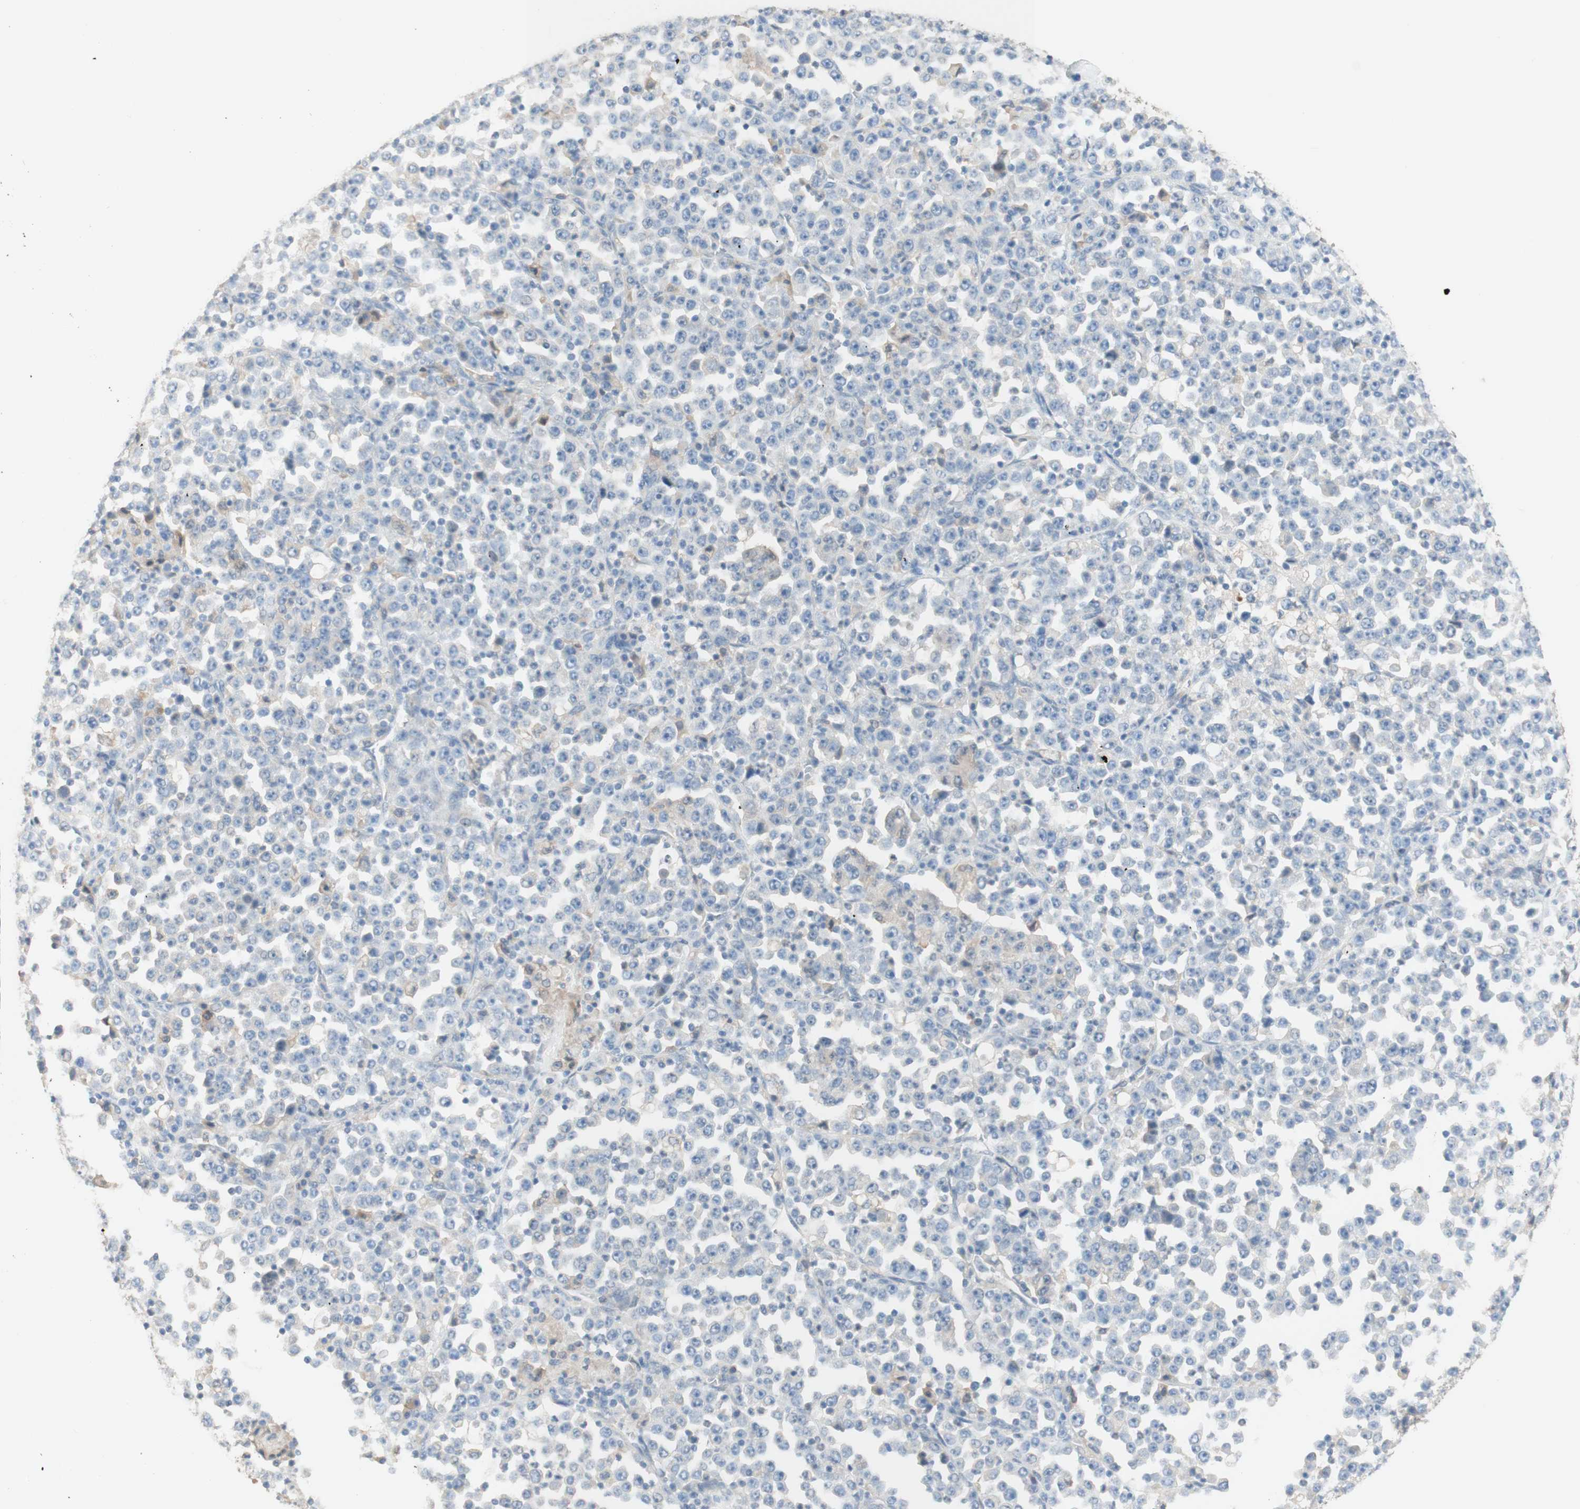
{"staining": {"intensity": "weak", "quantity": "<25%", "location": "cytoplasmic/membranous"}, "tissue": "stomach cancer", "cell_type": "Tumor cells", "image_type": "cancer", "snomed": [{"axis": "morphology", "description": "Normal tissue, NOS"}, {"axis": "morphology", "description": "Adenocarcinoma, NOS"}, {"axis": "topography", "description": "Stomach, upper"}, {"axis": "topography", "description": "Stomach"}], "caption": "A micrograph of human stomach cancer is negative for staining in tumor cells.", "gene": "COMT", "patient": {"sex": "male", "age": 59}}